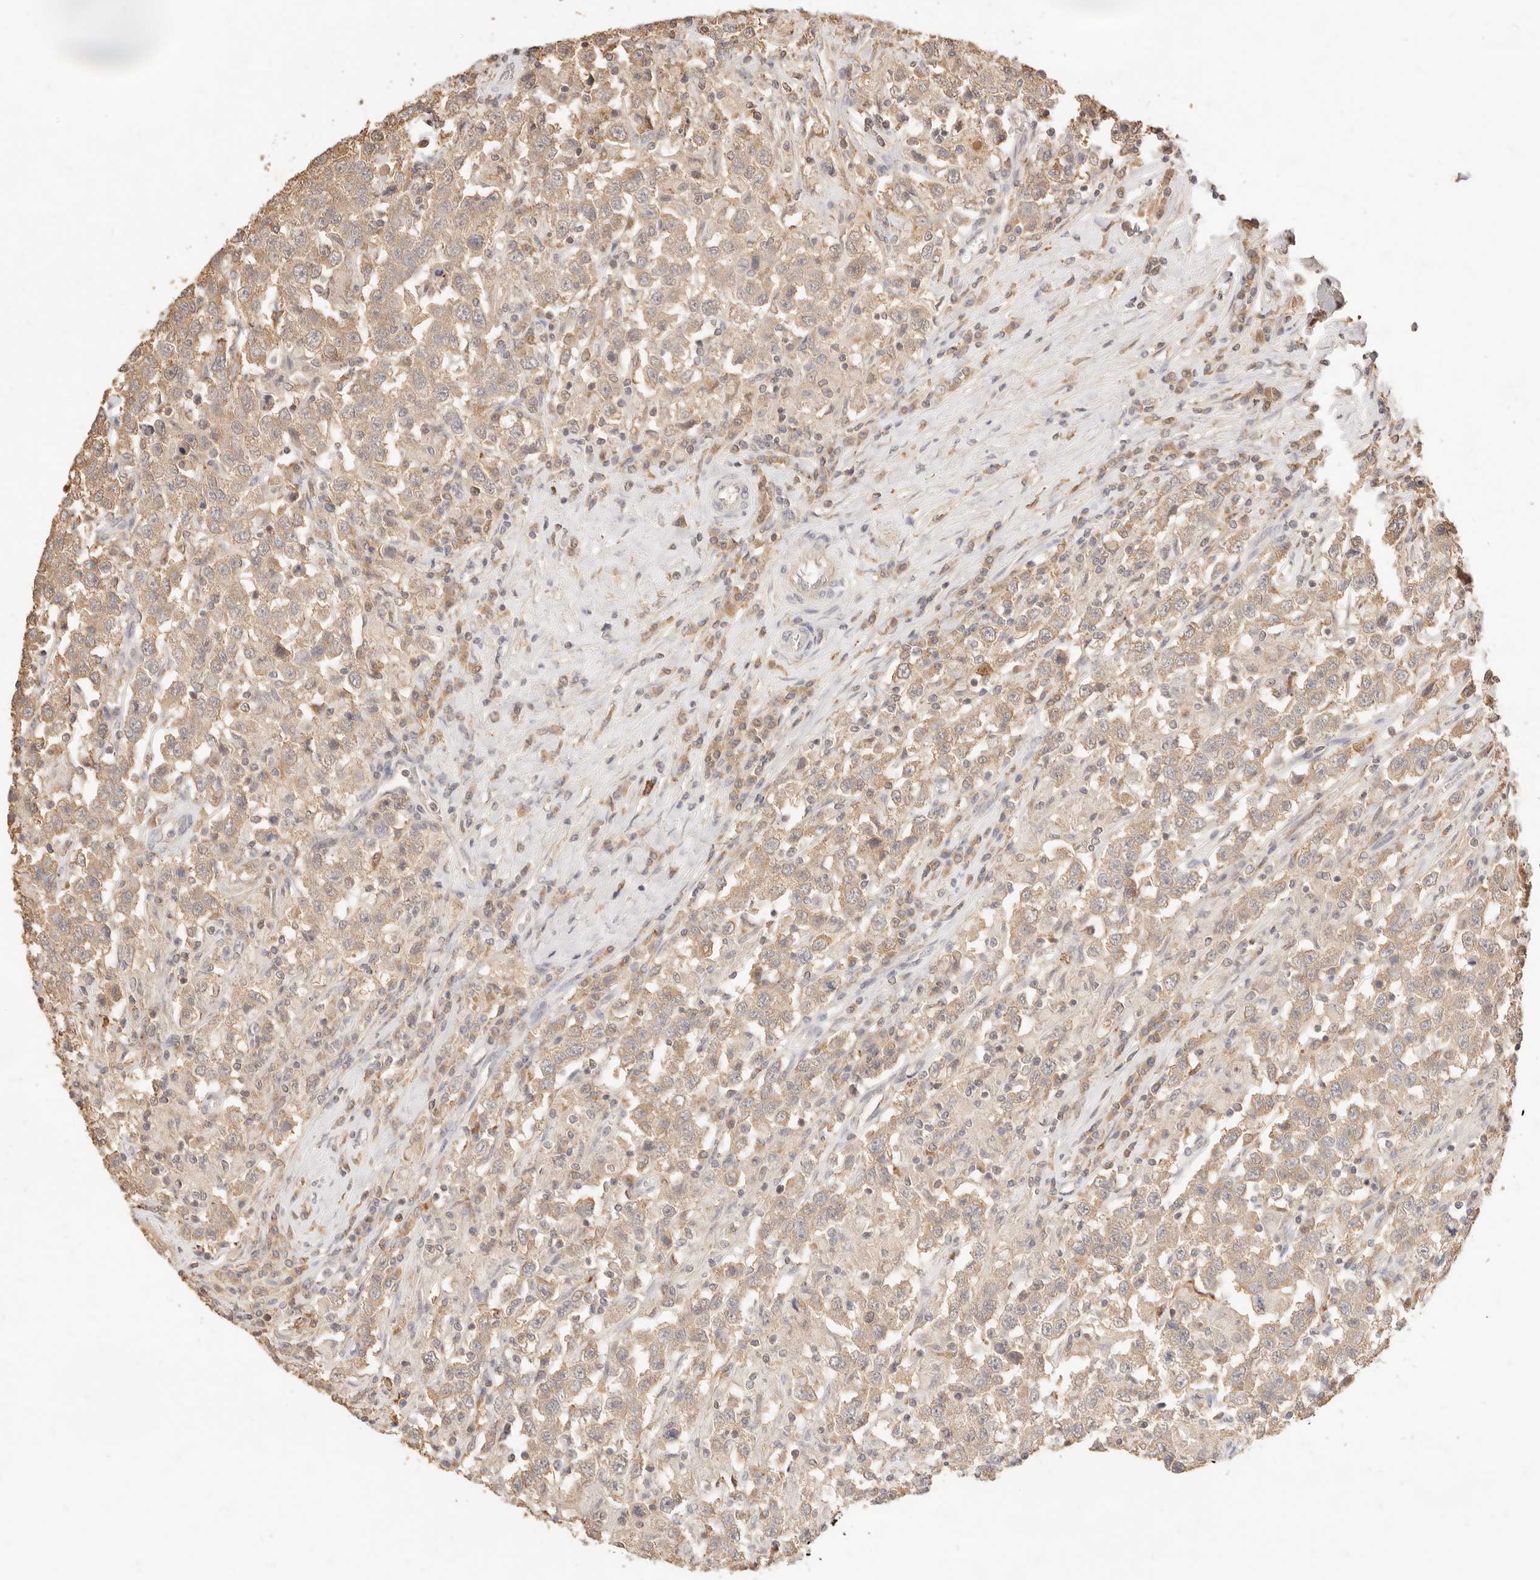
{"staining": {"intensity": "weak", "quantity": ">75%", "location": "cytoplasmic/membranous"}, "tissue": "testis cancer", "cell_type": "Tumor cells", "image_type": "cancer", "snomed": [{"axis": "morphology", "description": "Seminoma, NOS"}, {"axis": "topography", "description": "Testis"}], "caption": "Testis cancer (seminoma) stained for a protein exhibits weak cytoplasmic/membranous positivity in tumor cells.", "gene": "TMTC2", "patient": {"sex": "male", "age": 41}}